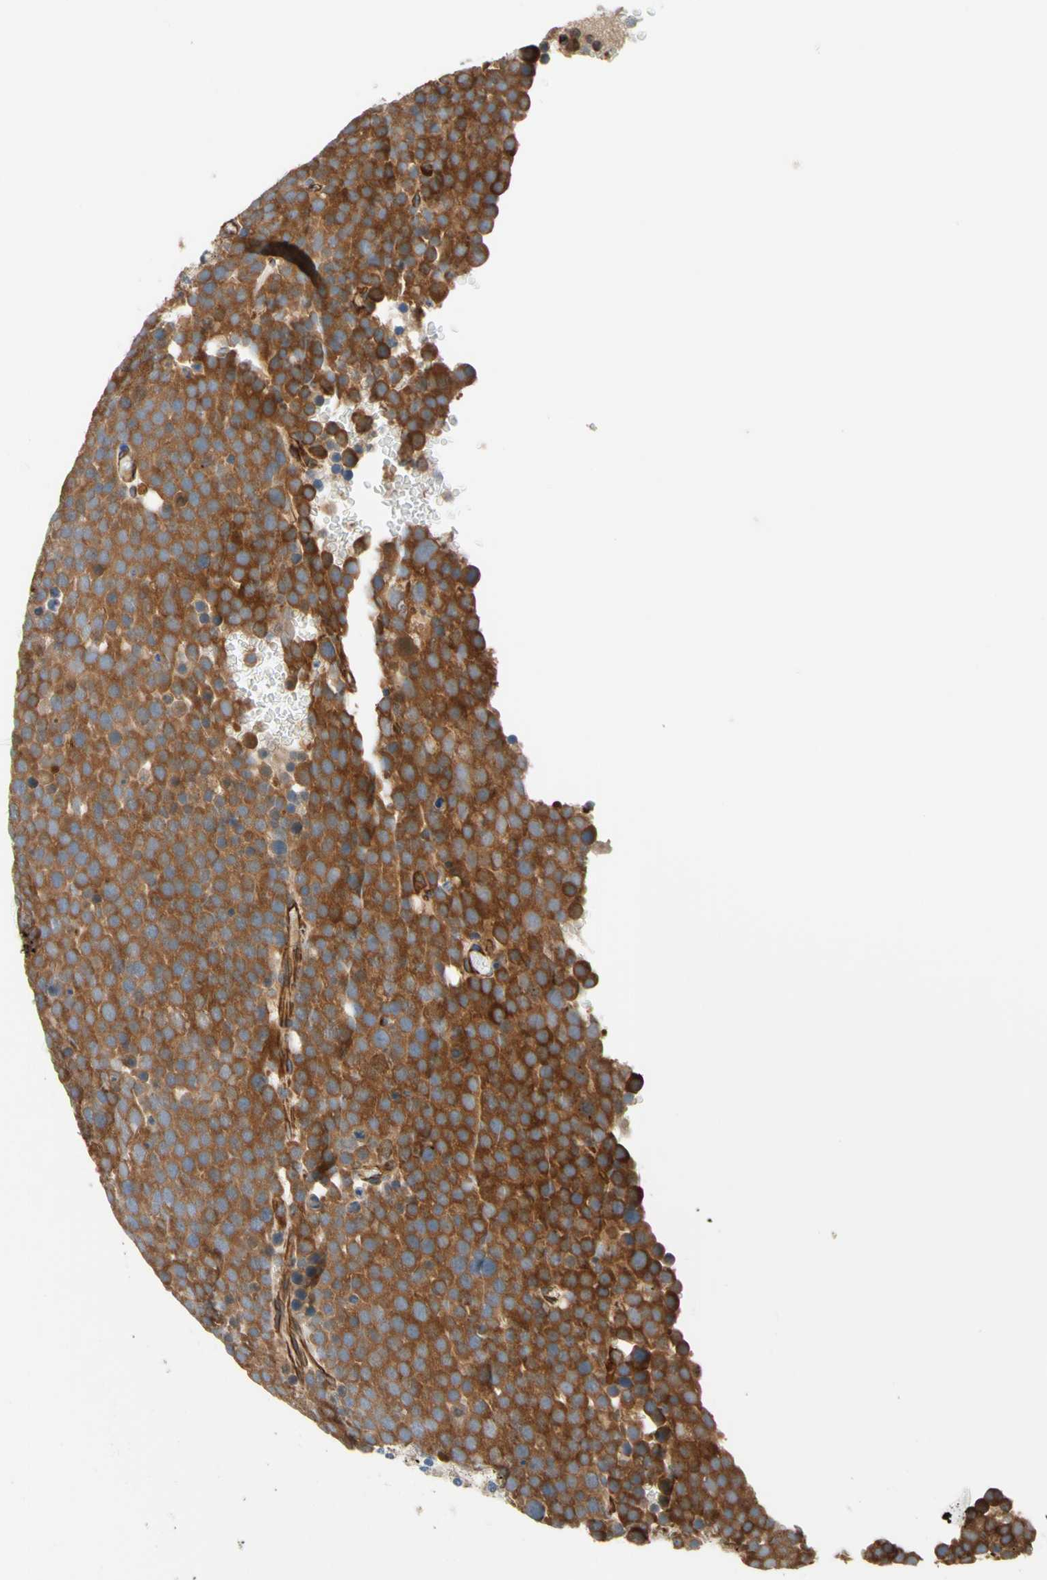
{"staining": {"intensity": "moderate", "quantity": ">75%", "location": "cytoplasmic/membranous"}, "tissue": "testis cancer", "cell_type": "Tumor cells", "image_type": "cancer", "snomed": [{"axis": "morphology", "description": "Seminoma, NOS"}, {"axis": "topography", "description": "Testis"}], "caption": "Moderate cytoplasmic/membranous protein expression is appreciated in about >75% of tumor cells in testis cancer (seminoma).", "gene": "TRAF2", "patient": {"sex": "male", "age": 71}}